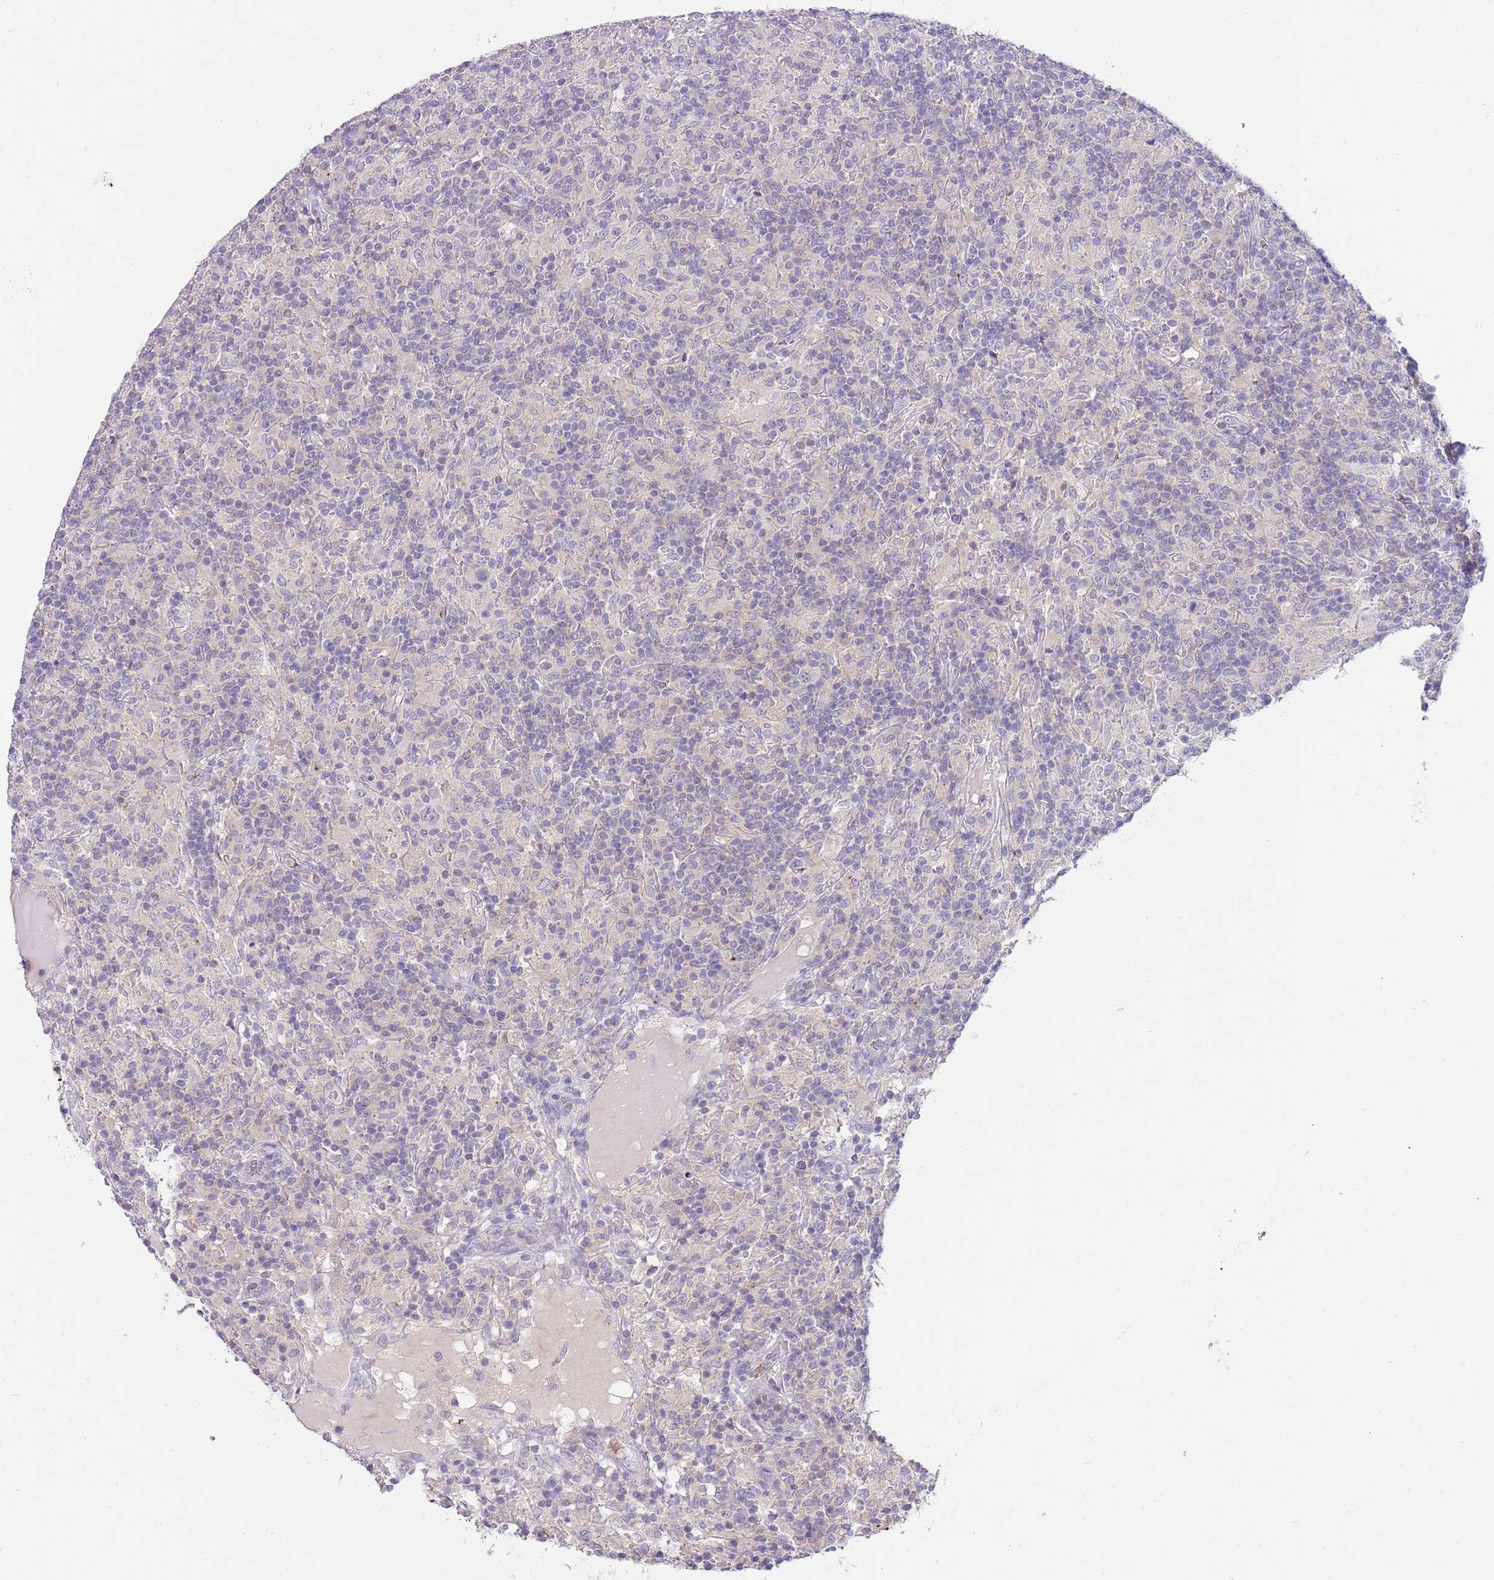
{"staining": {"intensity": "negative", "quantity": "none", "location": "none"}, "tissue": "lymphoma", "cell_type": "Tumor cells", "image_type": "cancer", "snomed": [{"axis": "morphology", "description": "Hodgkin's disease, NOS"}, {"axis": "topography", "description": "Lymph node"}], "caption": "Lymphoma stained for a protein using immunohistochemistry (IHC) exhibits no expression tumor cells.", "gene": "CFAP73", "patient": {"sex": "male", "age": 70}}